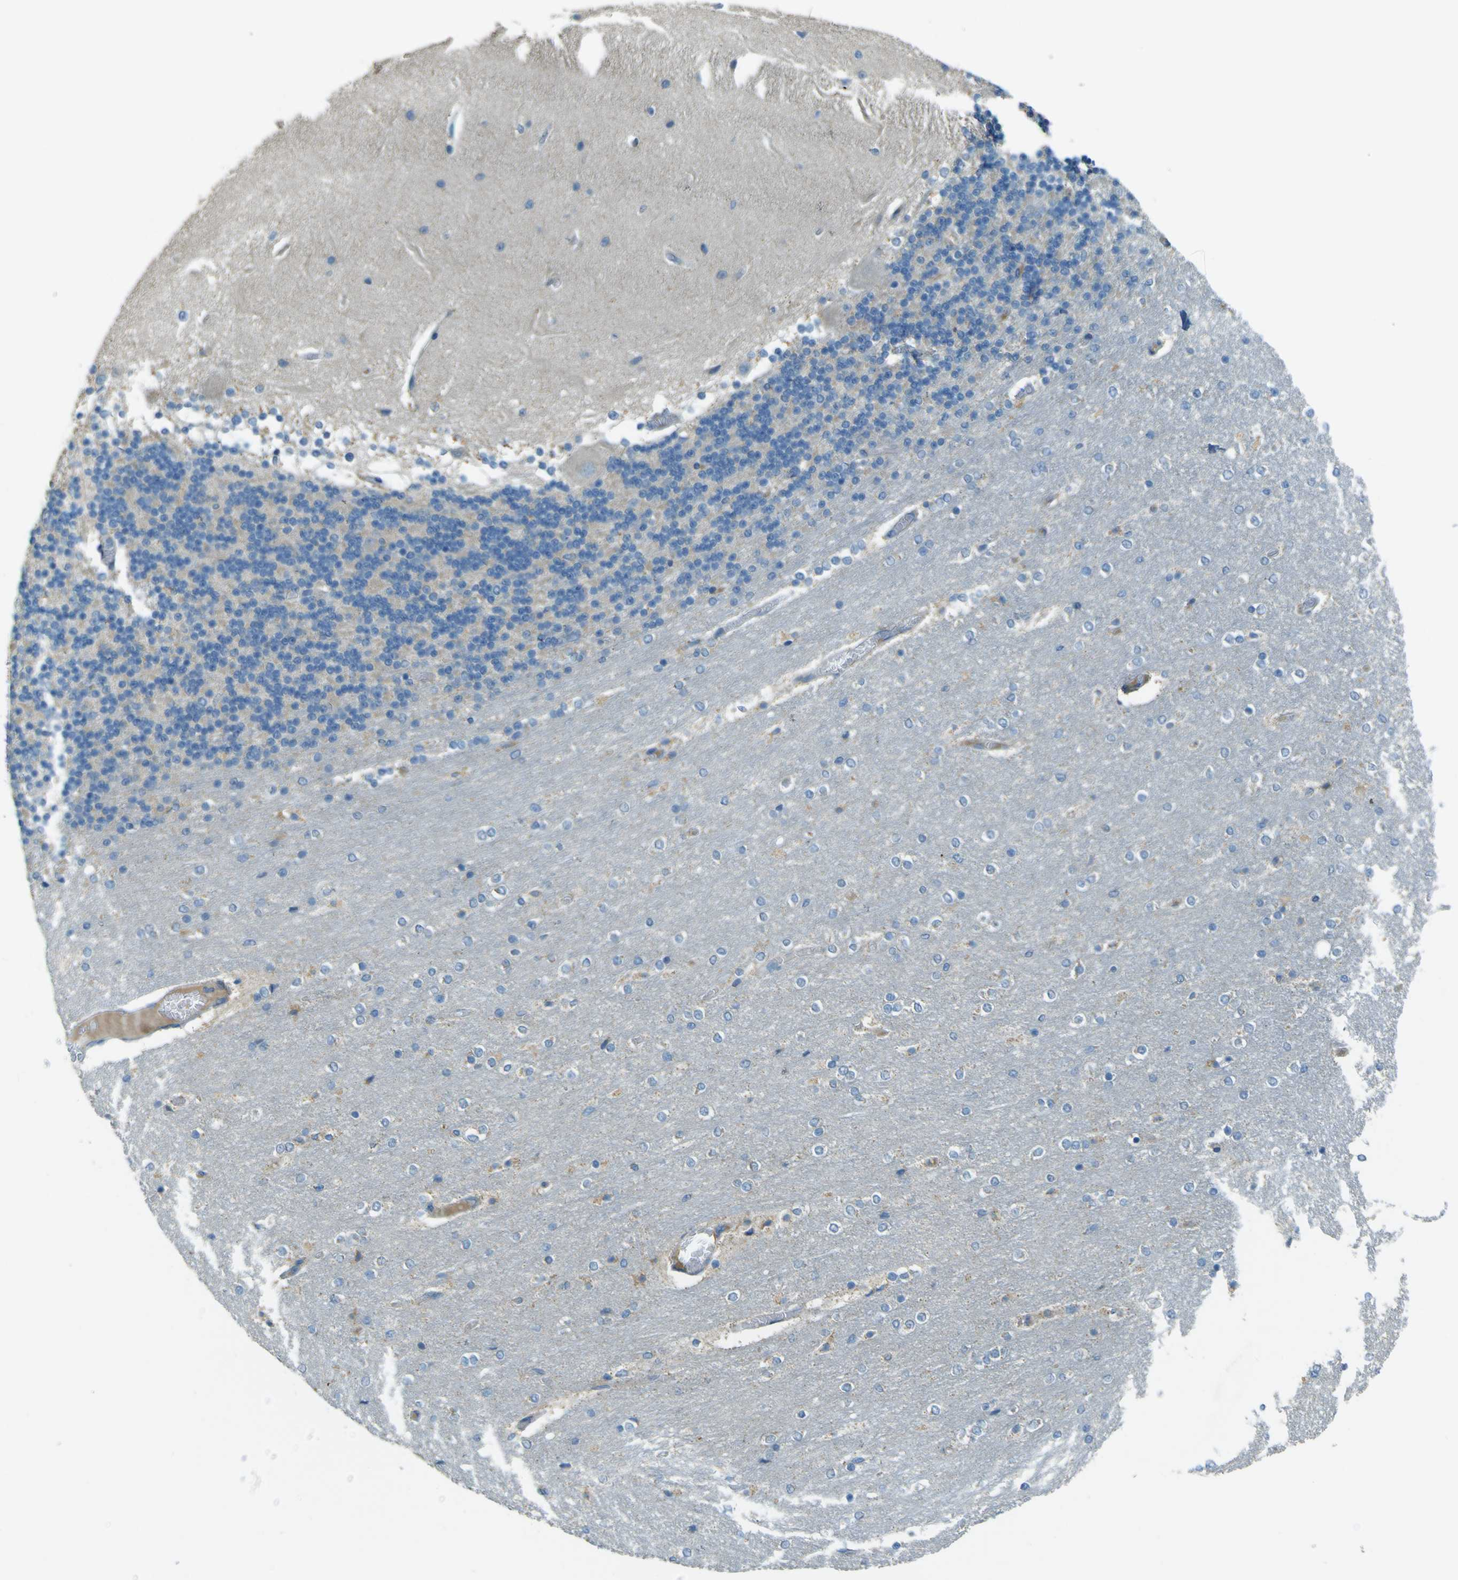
{"staining": {"intensity": "weak", "quantity": "25%-75%", "location": "cytoplasmic/membranous"}, "tissue": "cerebellum", "cell_type": "Cells in granular layer", "image_type": "normal", "snomed": [{"axis": "morphology", "description": "Normal tissue, NOS"}, {"axis": "topography", "description": "Cerebellum"}], "caption": "Cells in granular layer reveal low levels of weak cytoplasmic/membranous expression in approximately 25%-75% of cells in normal human cerebellum. (DAB IHC with brightfield microscopy, high magnification).", "gene": "FKTN", "patient": {"sex": "female", "age": 54}}